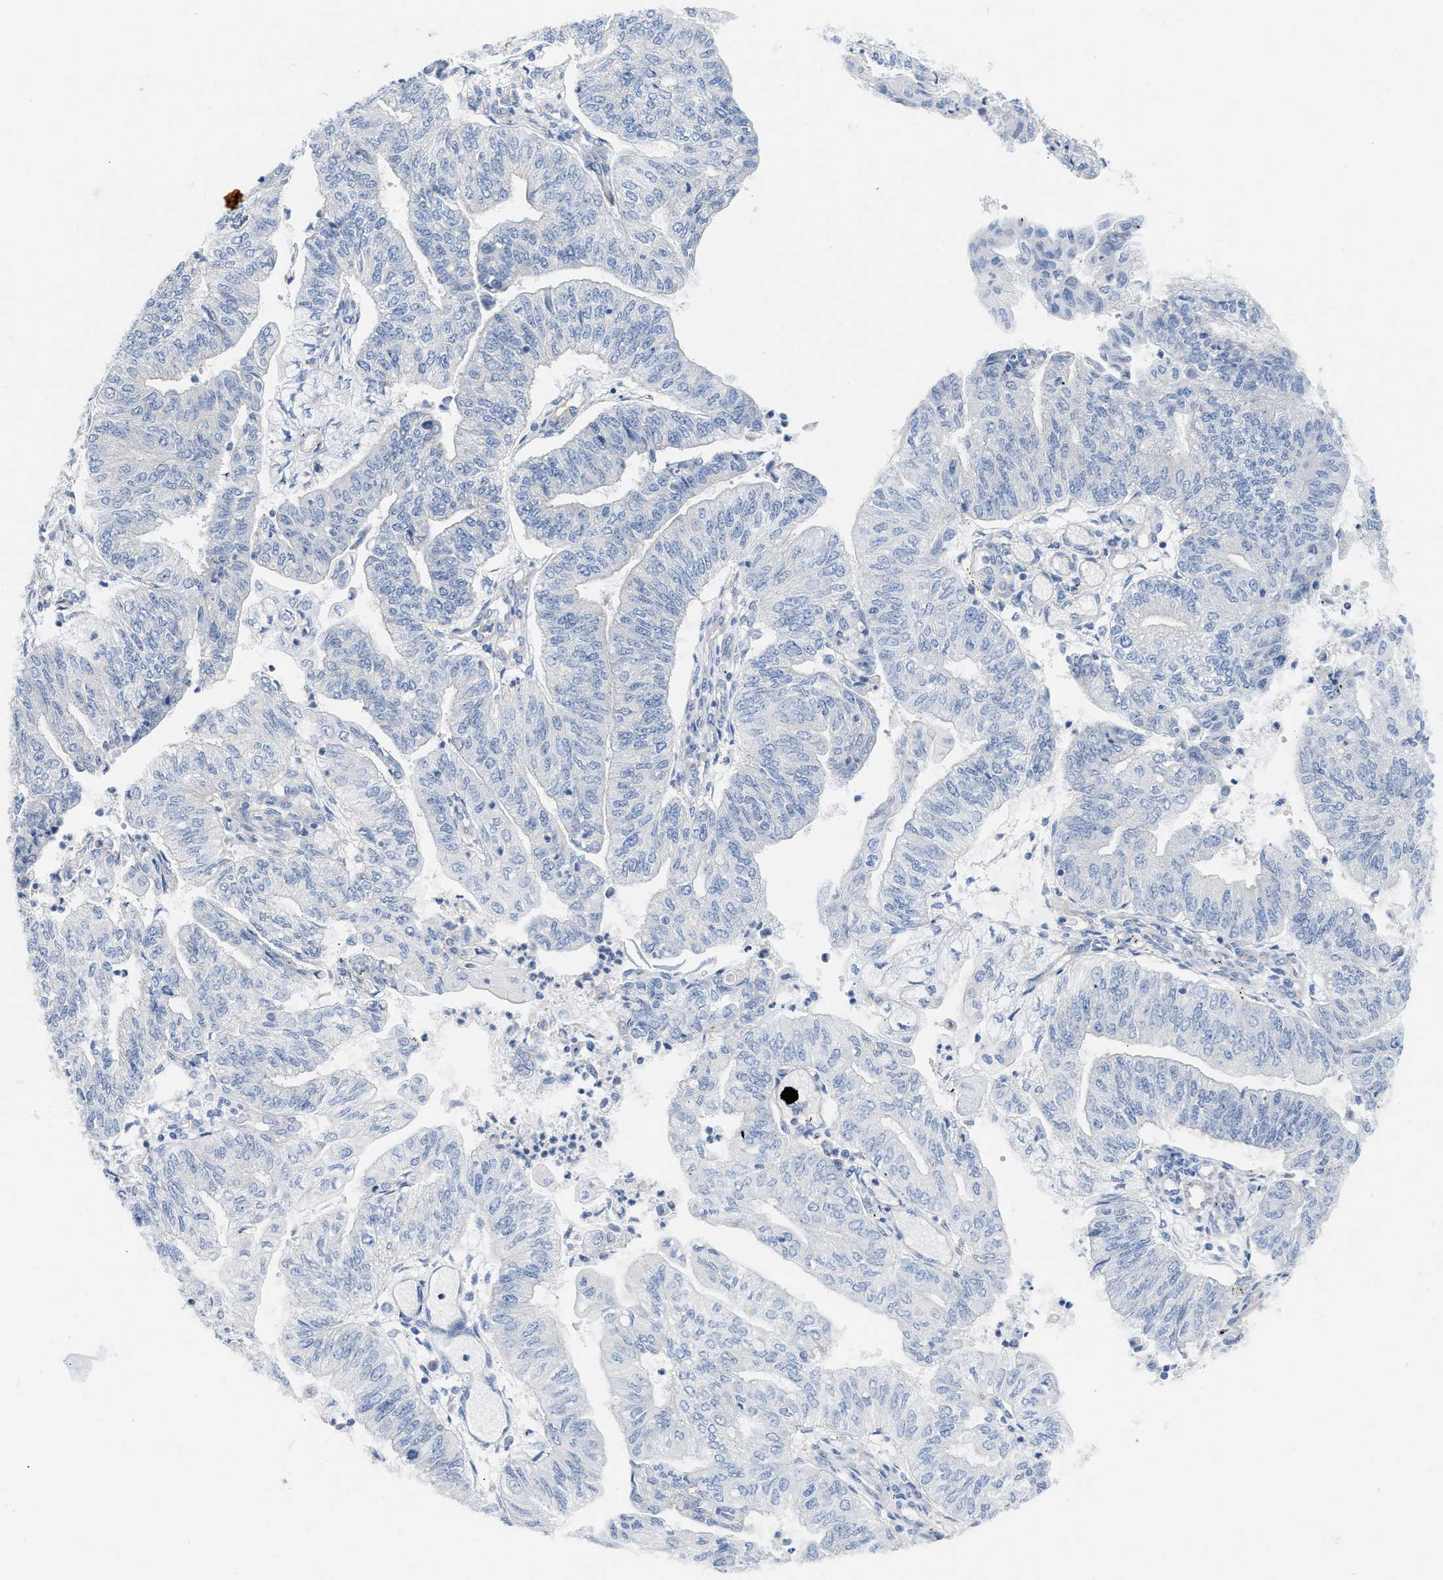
{"staining": {"intensity": "negative", "quantity": "none", "location": "none"}, "tissue": "endometrial cancer", "cell_type": "Tumor cells", "image_type": "cancer", "snomed": [{"axis": "morphology", "description": "Adenocarcinoma, NOS"}, {"axis": "topography", "description": "Endometrium"}], "caption": "An IHC image of endometrial adenocarcinoma is shown. There is no staining in tumor cells of endometrial adenocarcinoma.", "gene": "FHL1", "patient": {"sex": "female", "age": 59}}